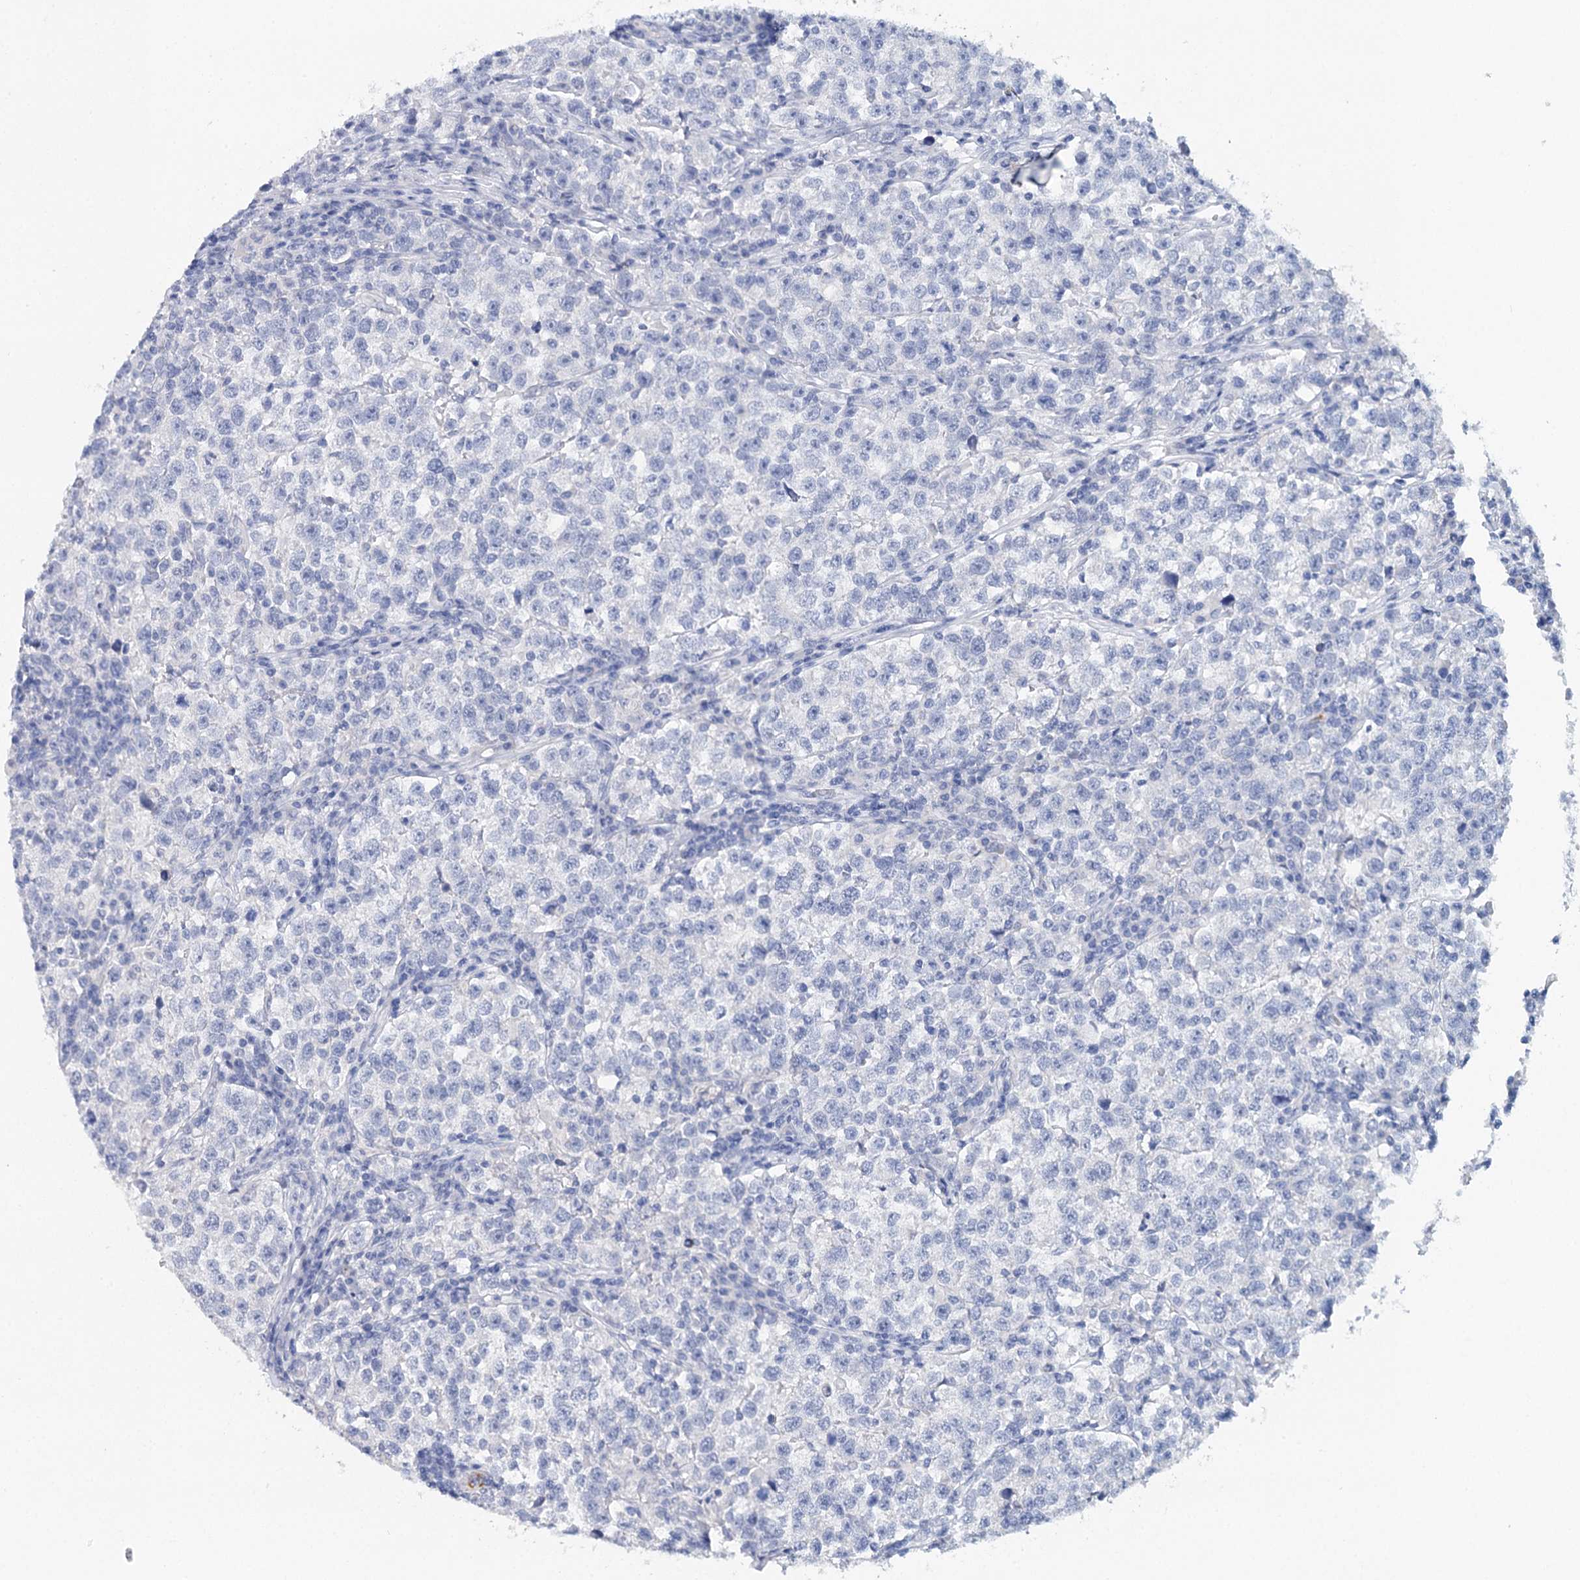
{"staining": {"intensity": "negative", "quantity": "none", "location": "none"}, "tissue": "testis cancer", "cell_type": "Tumor cells", "image_type": "cancer", "snomed": [{"axis": "morphology", "description": "Normal tissue, NOS"}, {"axis": "morphology", "description": "Seminoma, NOS"}, {"axis": "topography", "description": "Testis"}], "caption": "A micrograph of human seminoma (testis) is negative for staining in tumor cells.", "gene": "CEACAM8", "patient": {"sex": "male", "age": 43}}